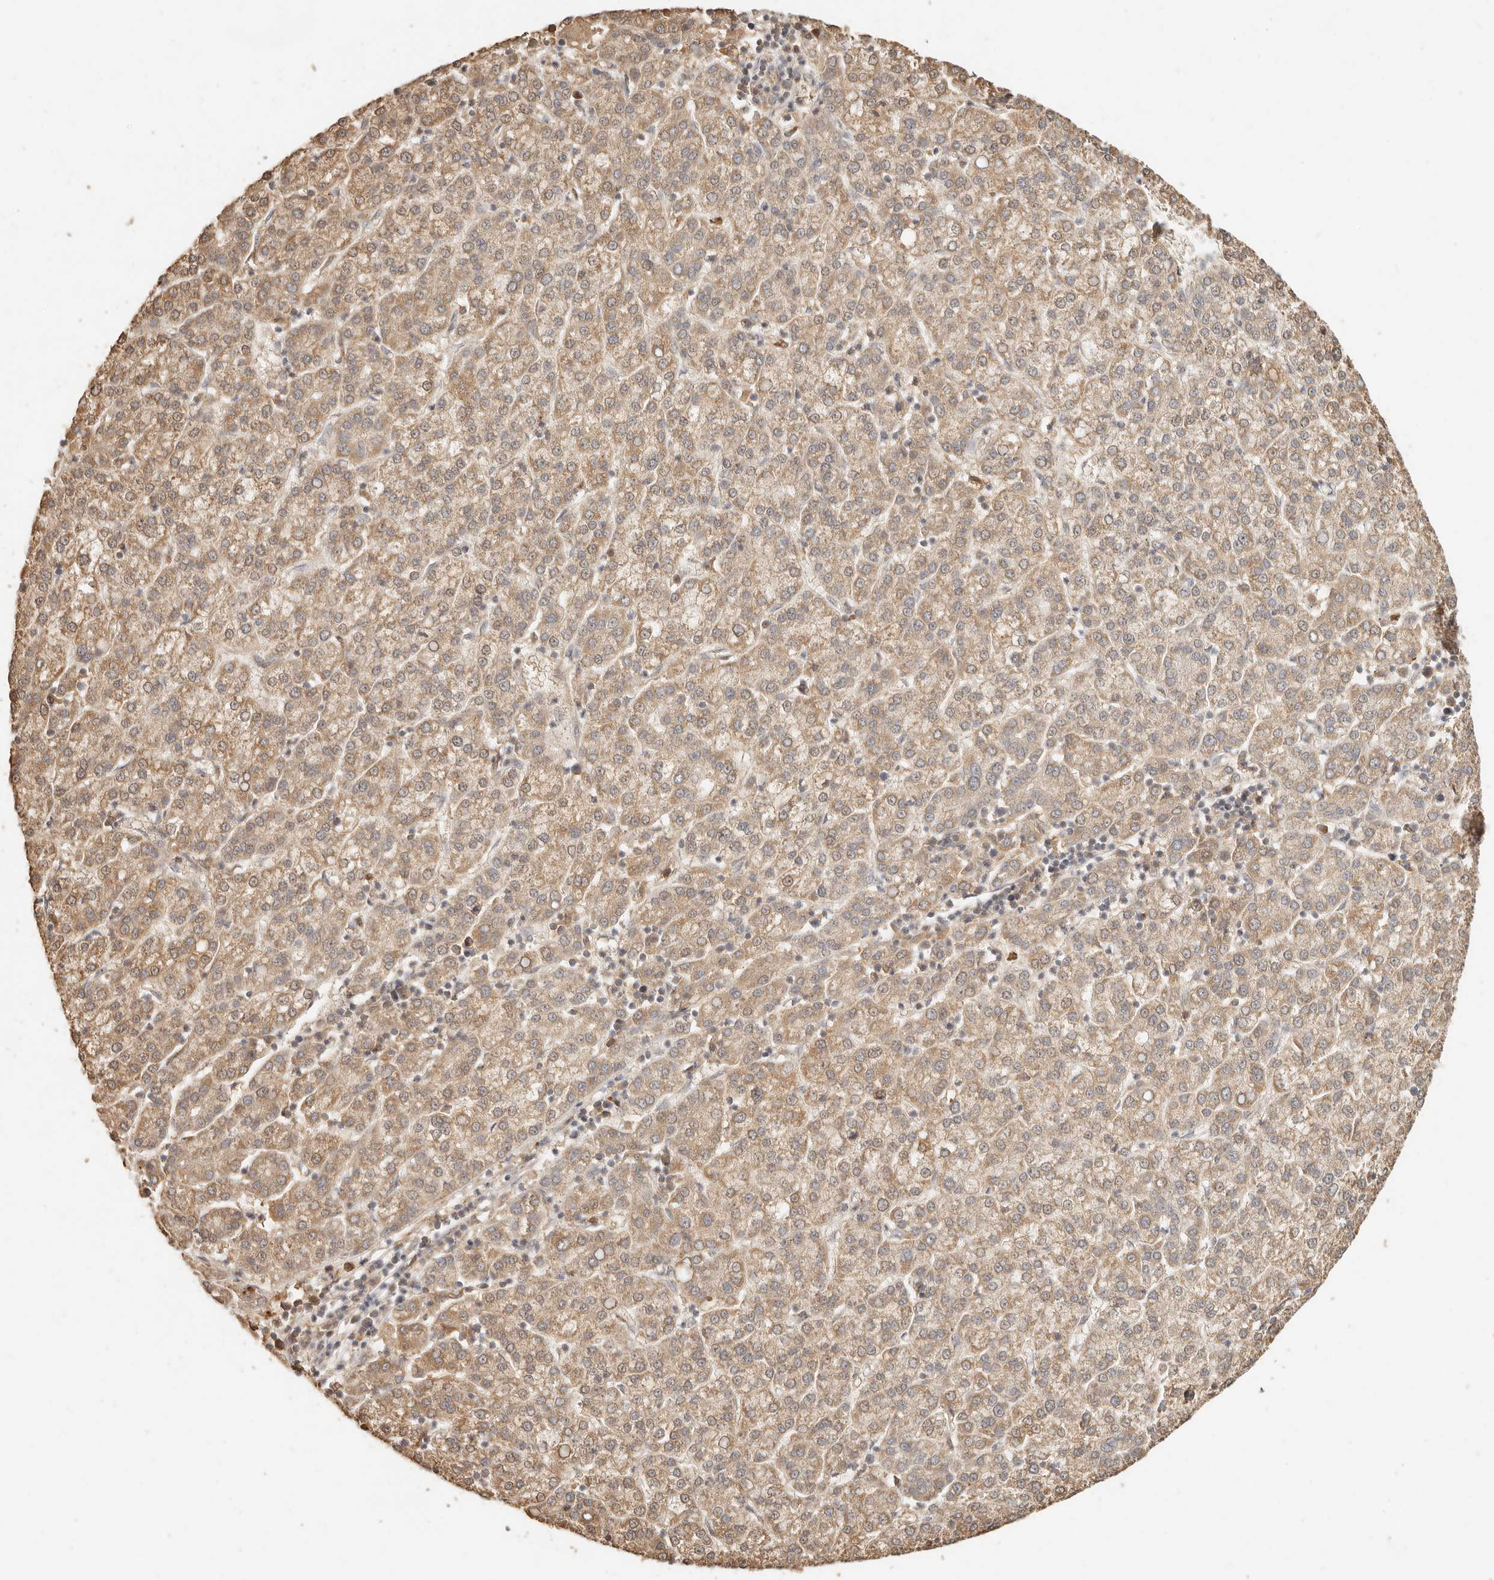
{"staining": {"intensity": "moderate", "quantity": ">75%", "location": "cytoplasmic/membranous"}, "tissue": "liver cancer", "cell_type": "Tumor cells", "image_type": "cancer", "snomed": [{"axis": "morphology", "description": "Carcinoma, Hepatocellular, NOS"}, {"axis": "topography", "description": "Liver"}], "caption": "Protein expression analysis of hepatocellular carcinoma (liver) exhibits moderate cytoplasmic/membranous staining in about >75% of tumor cells. Nuclei are stained in blue.", "gene": "INTS11", "patient": {"sex": "female", "age": 58}}